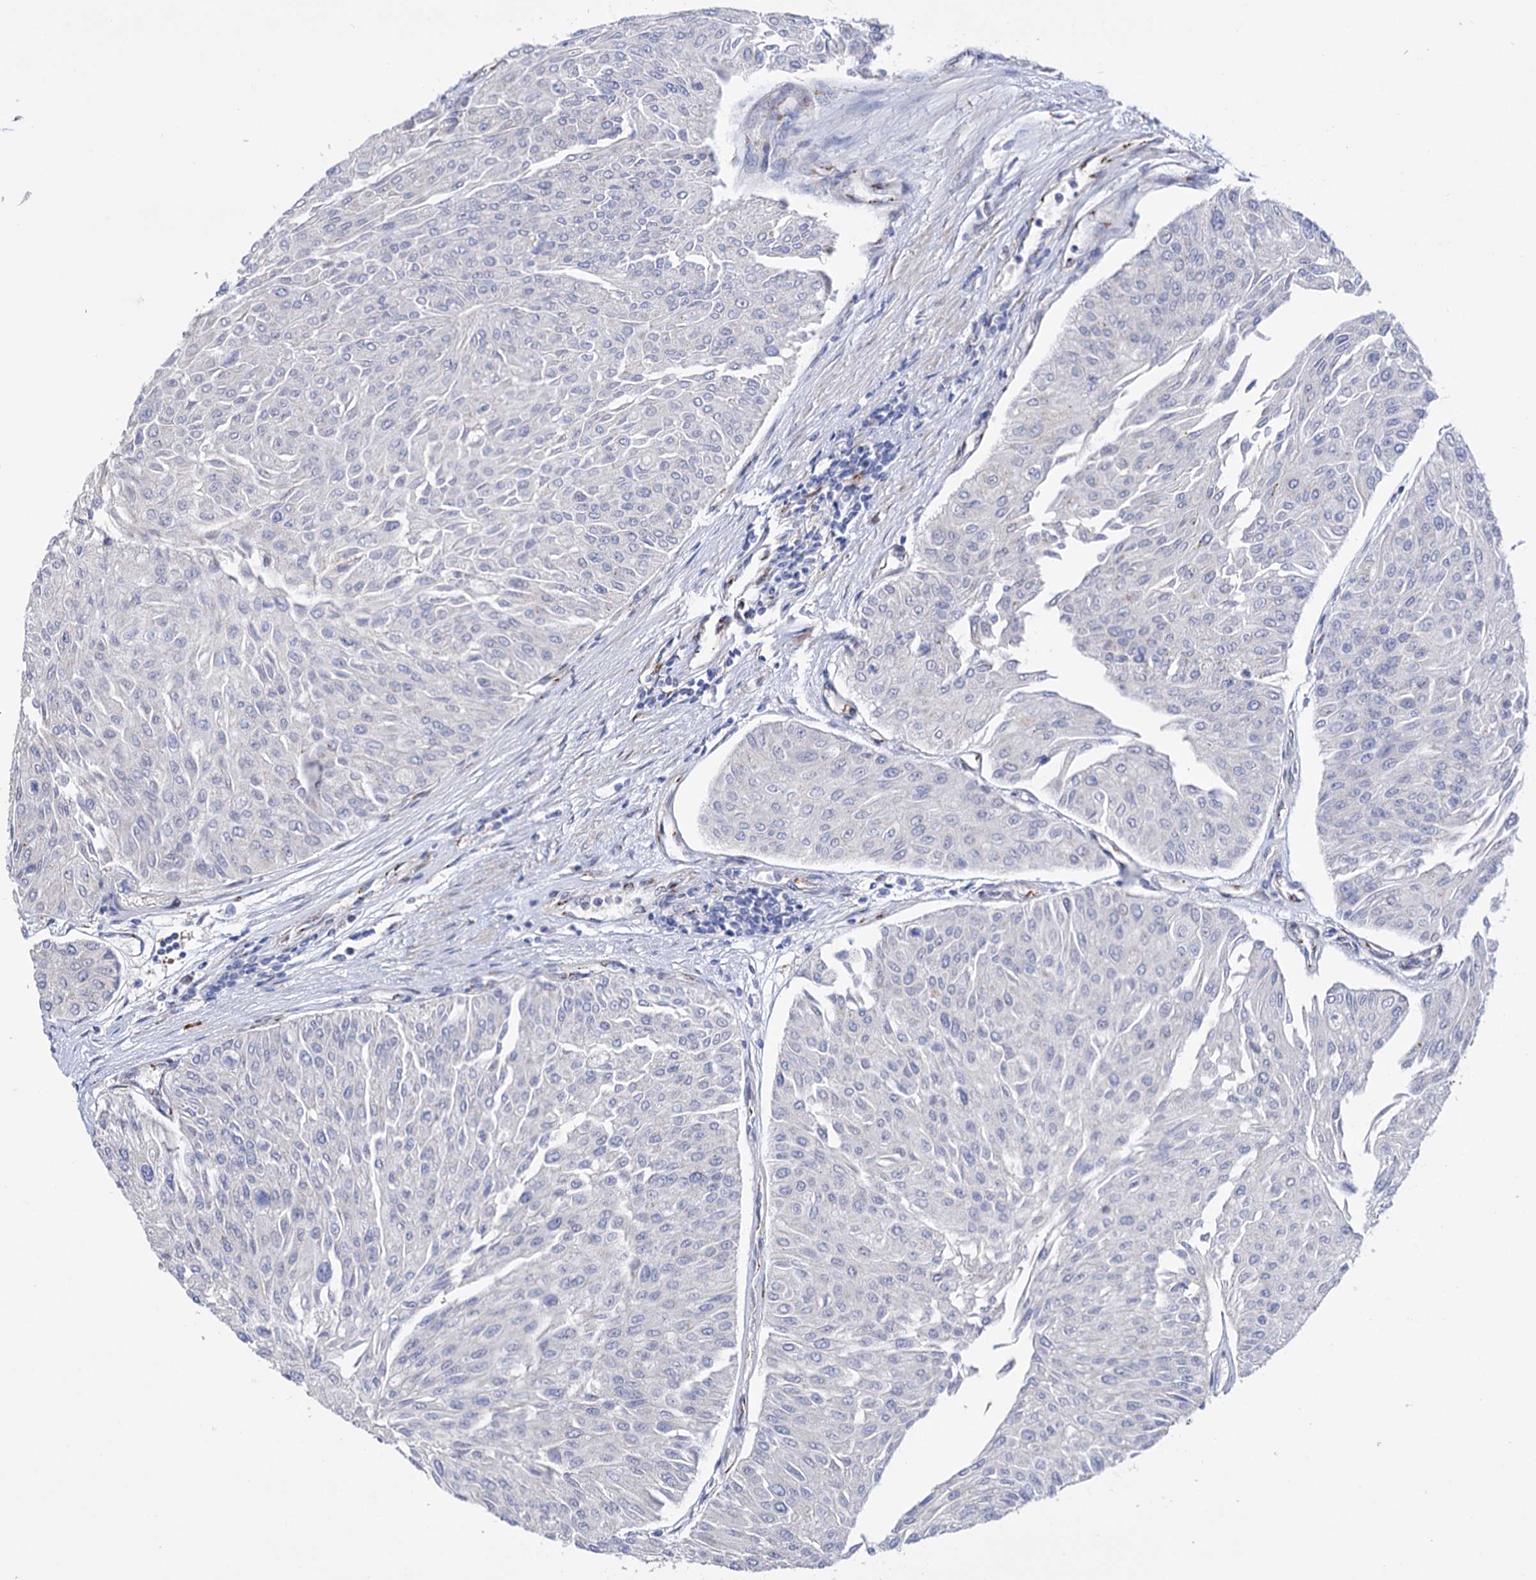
{"staining": {"intensity": "negative", "quantity": "none", "location": "none"}, "tissue": "urothelial cancer", "cell_type": "Tumor cells", "image_type": "cancer", "snomed": [{"axis": "morphology", "description": "Urothelial carcinoma, Low grade"}, {"axis": "topography", "description": "Urinary bladder"}], "caption": "Tumor cells show no significant protein expression in urothelial cancer.", "gene": "C11orf96", "patient": {"sex": "male", "age": 67}}